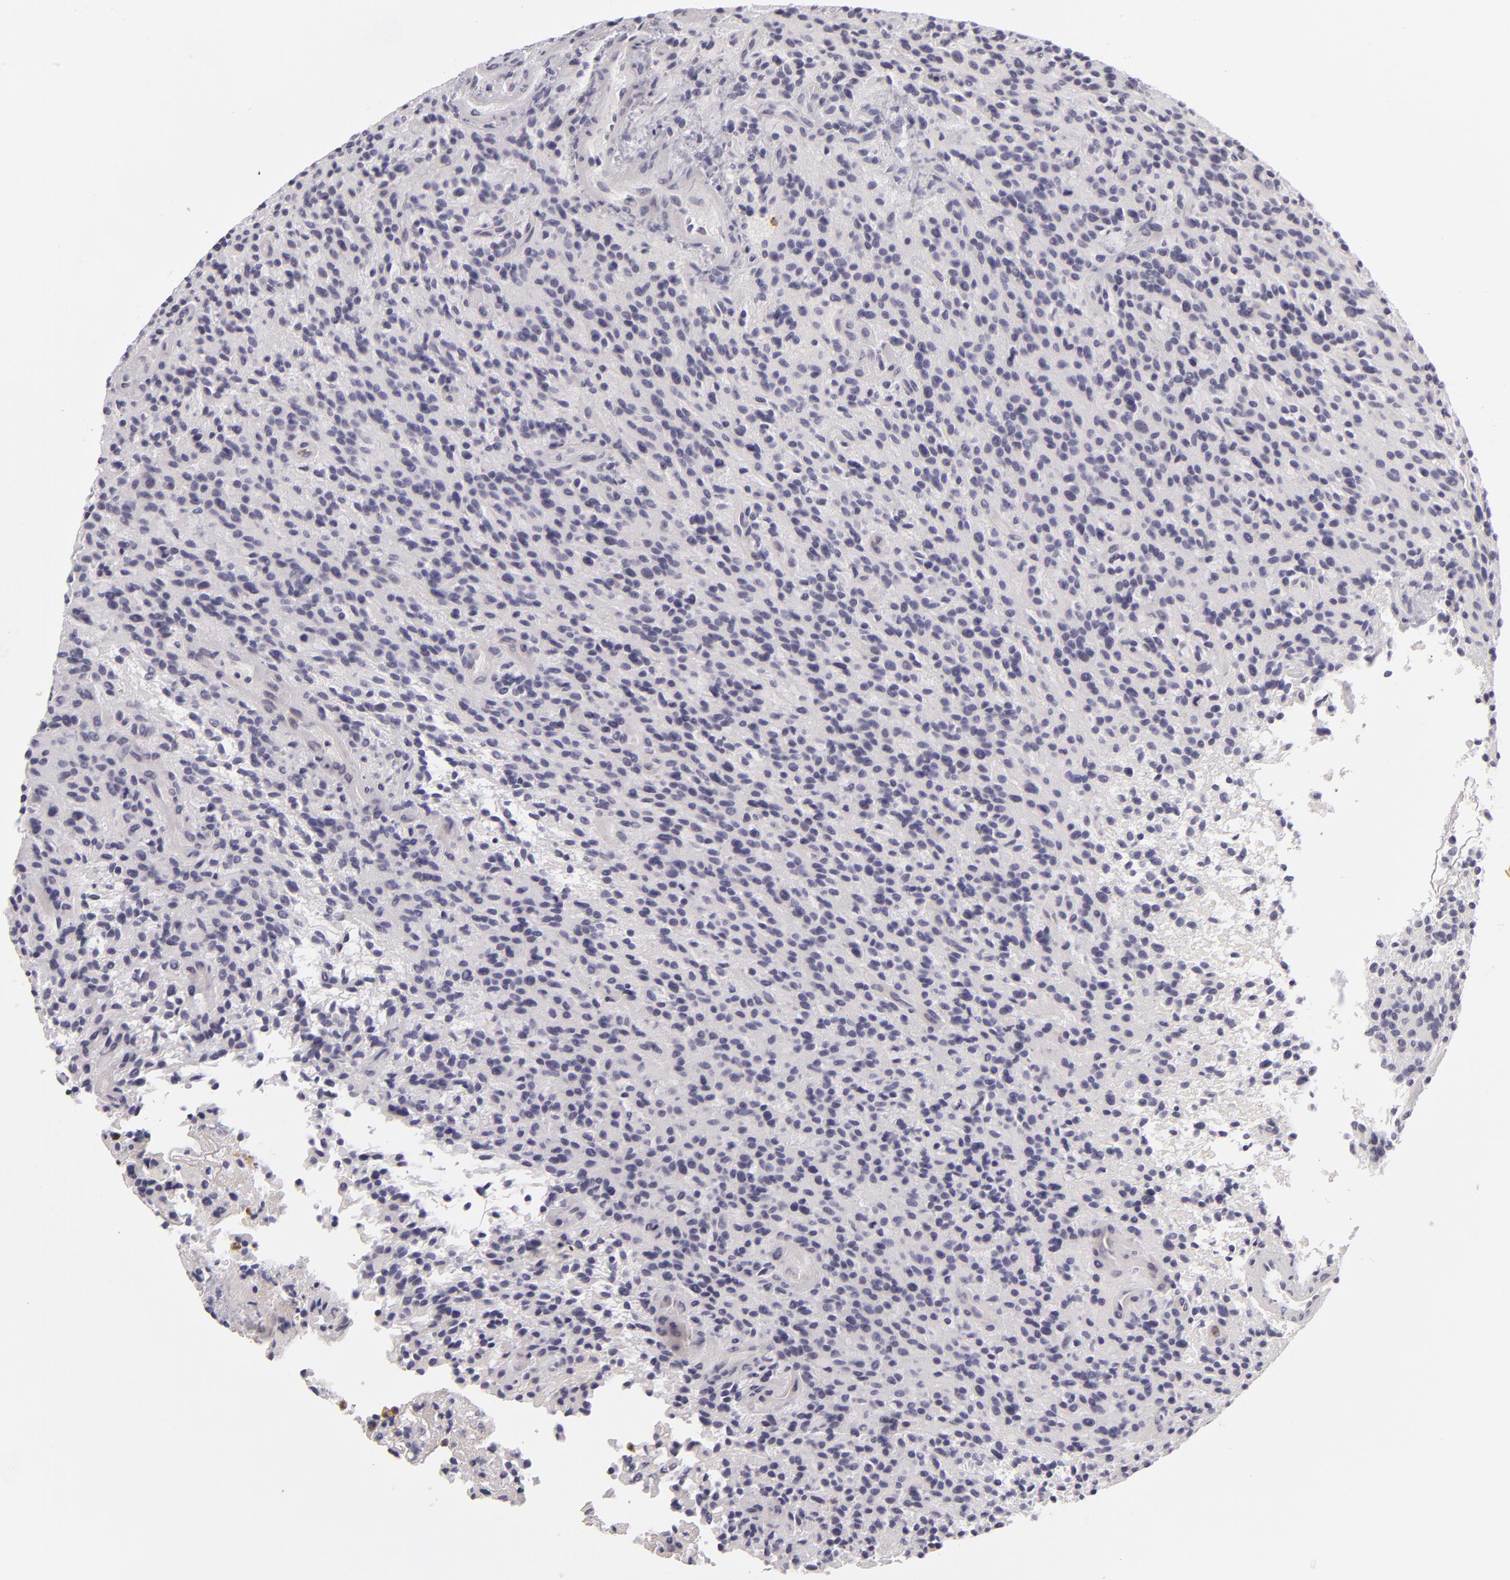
{"staining": {"intensity": "negative", "quantity": "none", "location": "none"}, "tissue": "glioma", "cell_type": "Tumor cells", "image_type": "cancer", "snomed": [{"axis": "morphology", "description": "Glioma, malignant, High grade"}, {"axis": "topography", "description": "Brain"}], "caption": "High magnification brightfield microscopy of glioma stained with DAB (brown) and counterstained with hematoxylin (blue): tumor cells show no significant expression.", "gene": "FAM181A", "patient": {"sex": "female", "age": 13}}